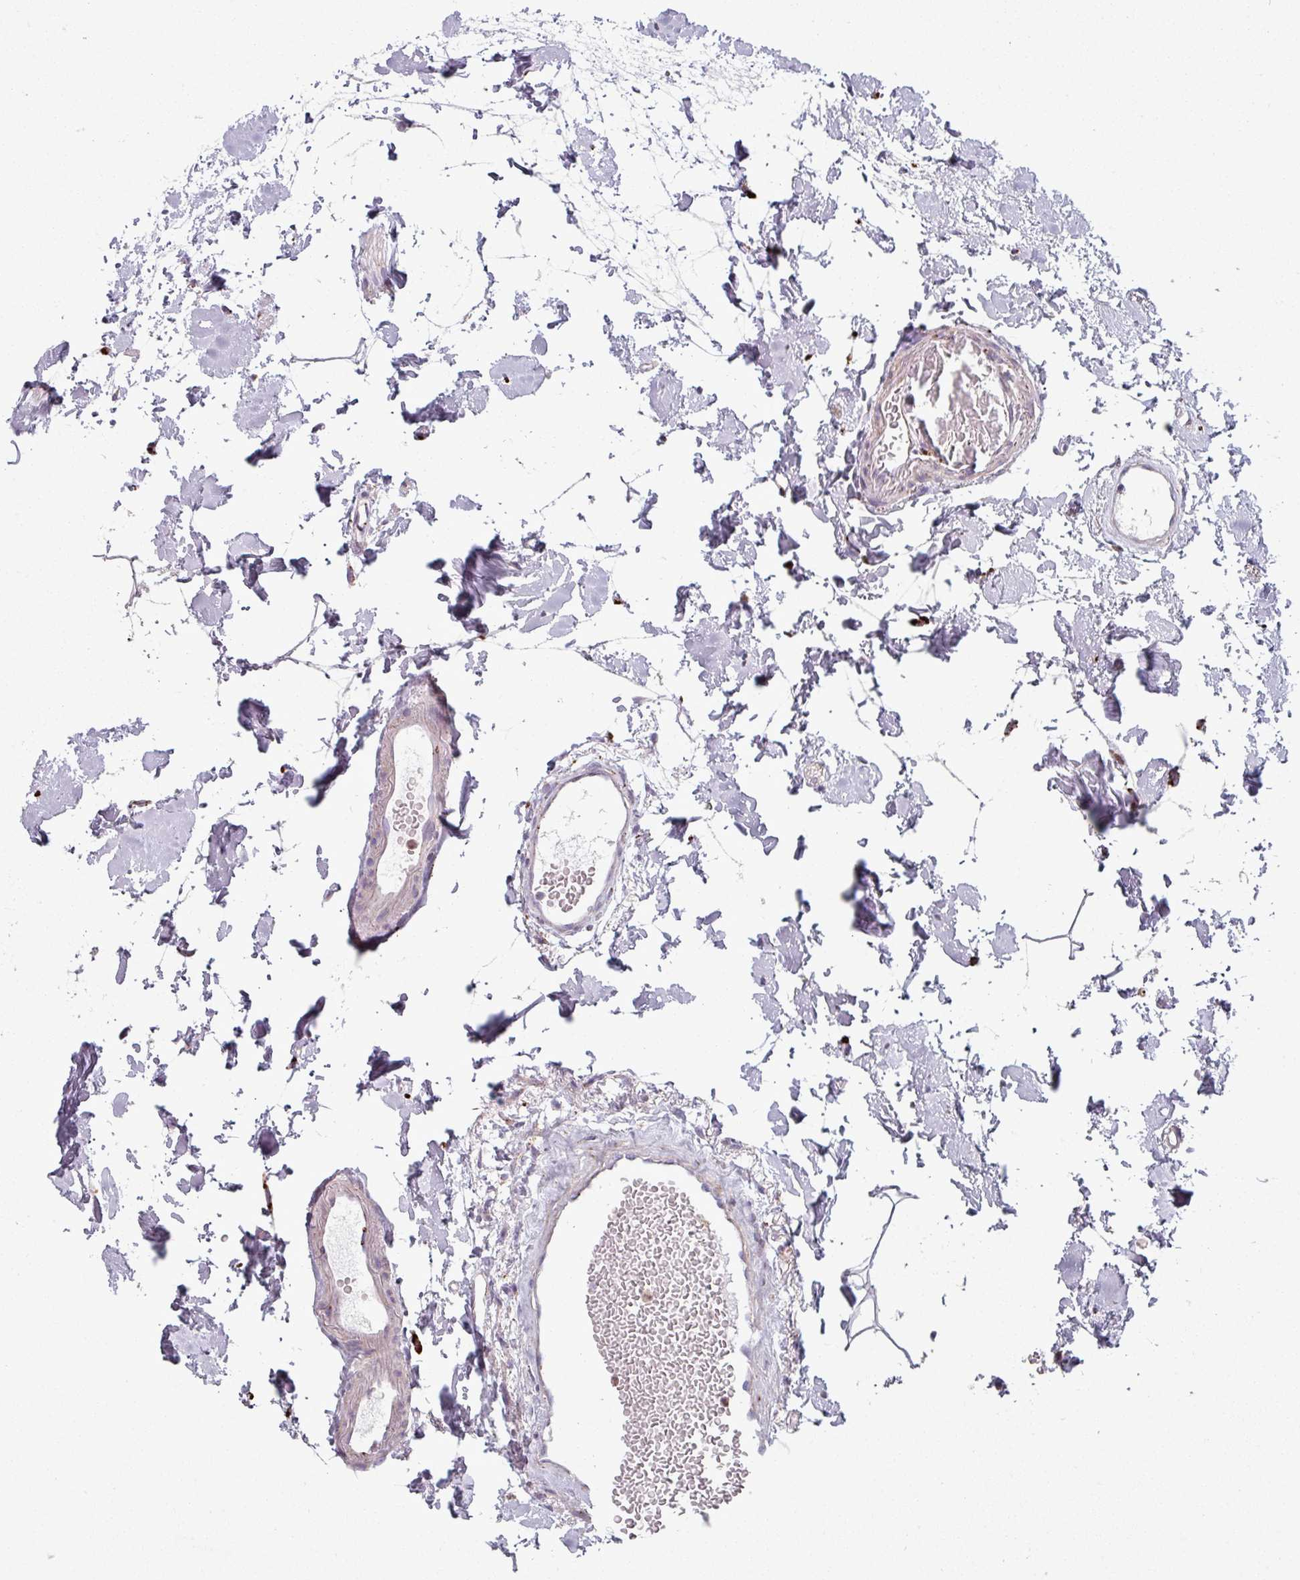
{"staining": {"intensity": "moderate", "quantity": ">75%", "location": "cytoplasmic/membranous"}, "tissue": "colon", "cell_type": "Endothelial cells", "image_type": "normal", "snomed": [{"axis": "morphology", "description": "Normal tissue, NOS"}, {"axis": "topography", "description": "Colon"}], "caption": "Brown immunohistochemical staining in normal human colon exhibits moderate cytoplasmic/membranous staining in about >75% of endothelial cells.", "gene": "MAP7D2", "patient": {"sex": "female", "age": 84}}